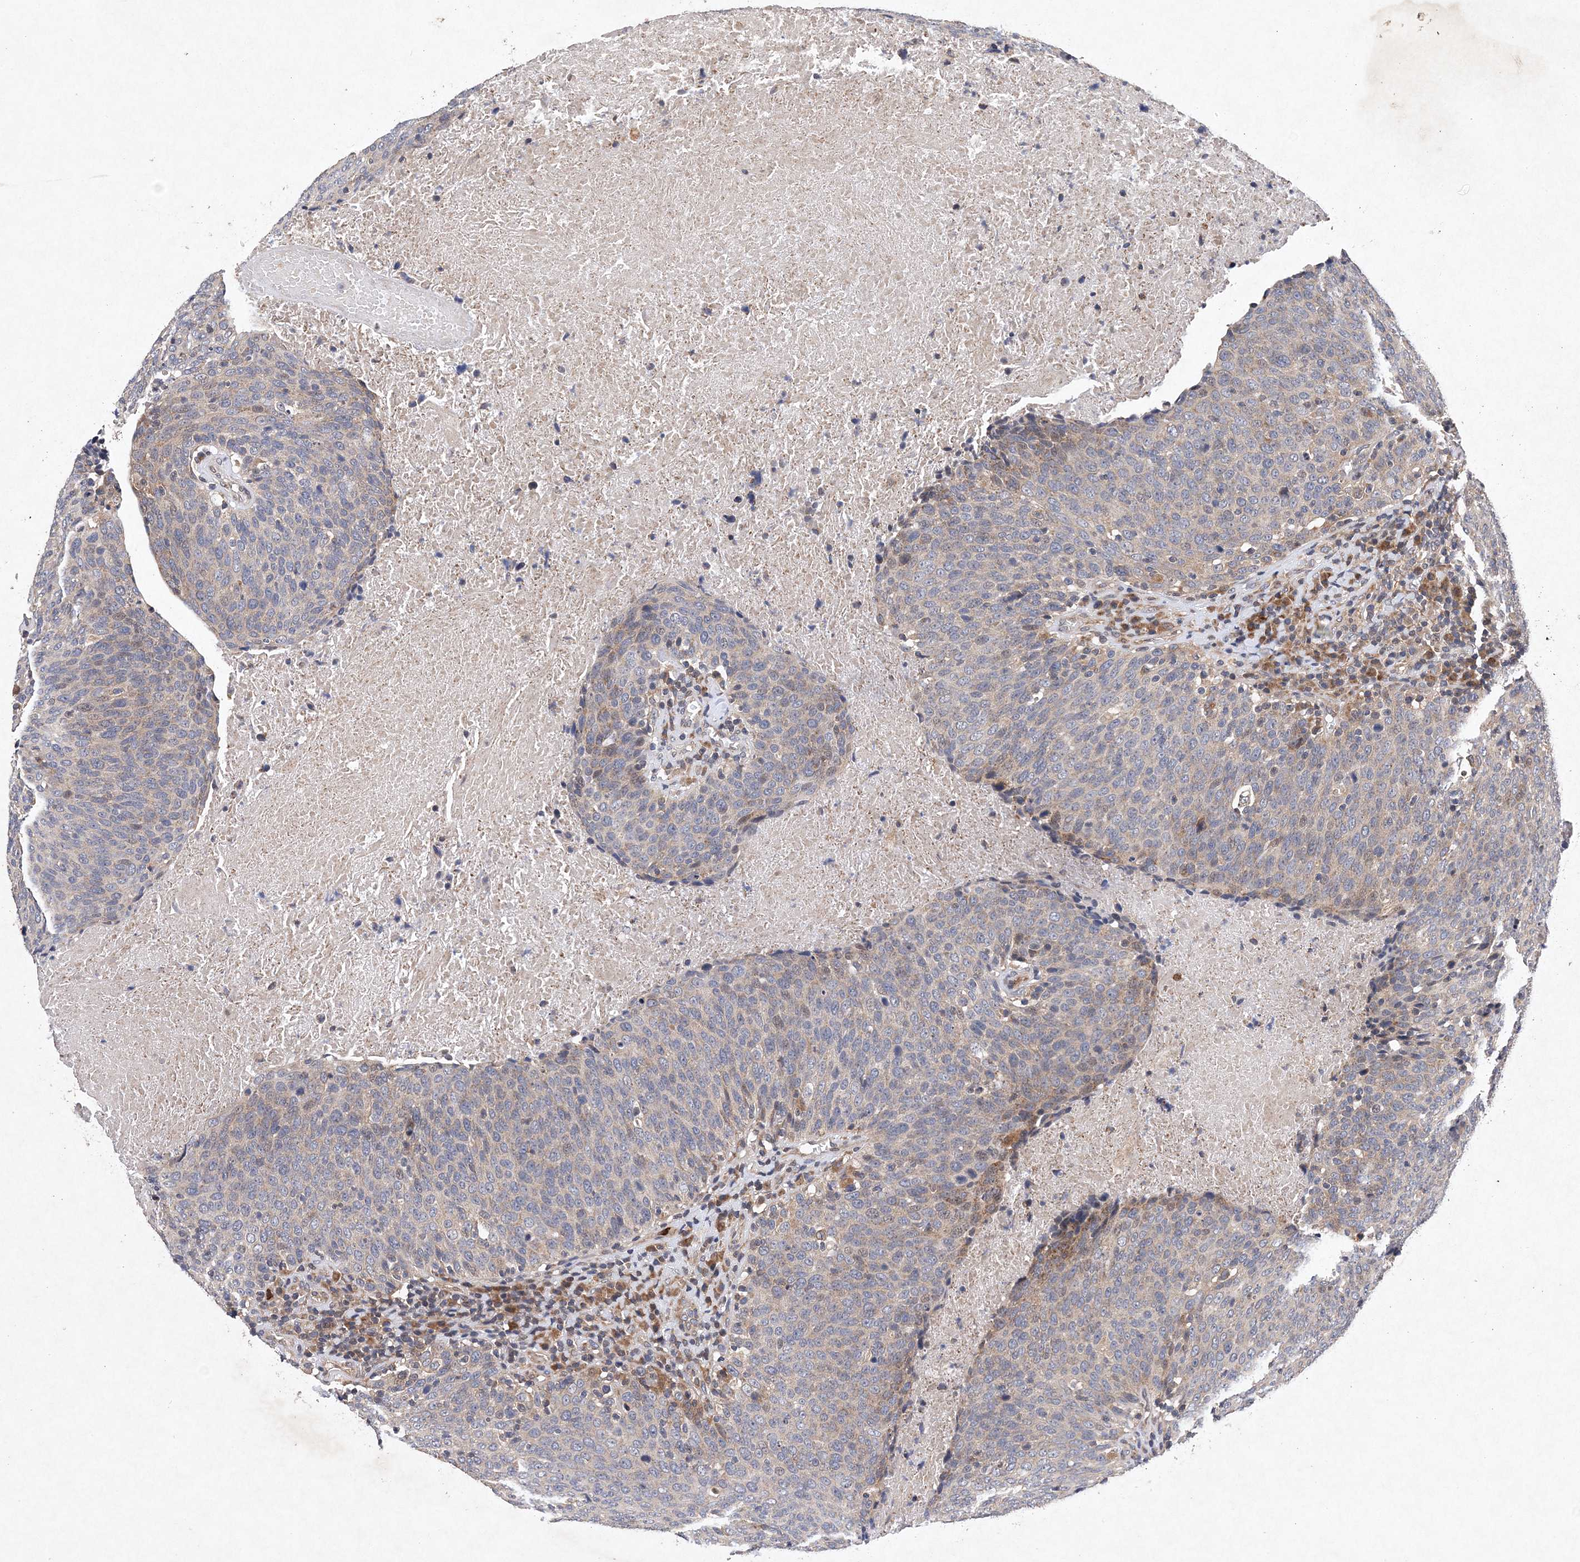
{"staining": {"intensity": "weak", "quantity": "<25%", "location": "cytoplasmic/membranous"}, "tissue": "head and neck cancer", "cell_type": "Tumor cells", "image_type": "cancer", "snomed": [{"axis": "morphology", "description": "Squamous cell carcinoma, NOS"}, {"axis": "morphology", "description": "Squamous cell carcinoma, metastatic, NOS"}, {"axis": "topography", "description": "Lymph node"}, {"axis": "topography", "description": "Head-Neck"}], "caption": "This is an immunohistochemistry micrograph of head and neck cancer (metastatic squamous cell carcinoma). There is no expression in tumor cells.", "gene": "PROSER1", "patient": {"sex": "male", "age": 62}}